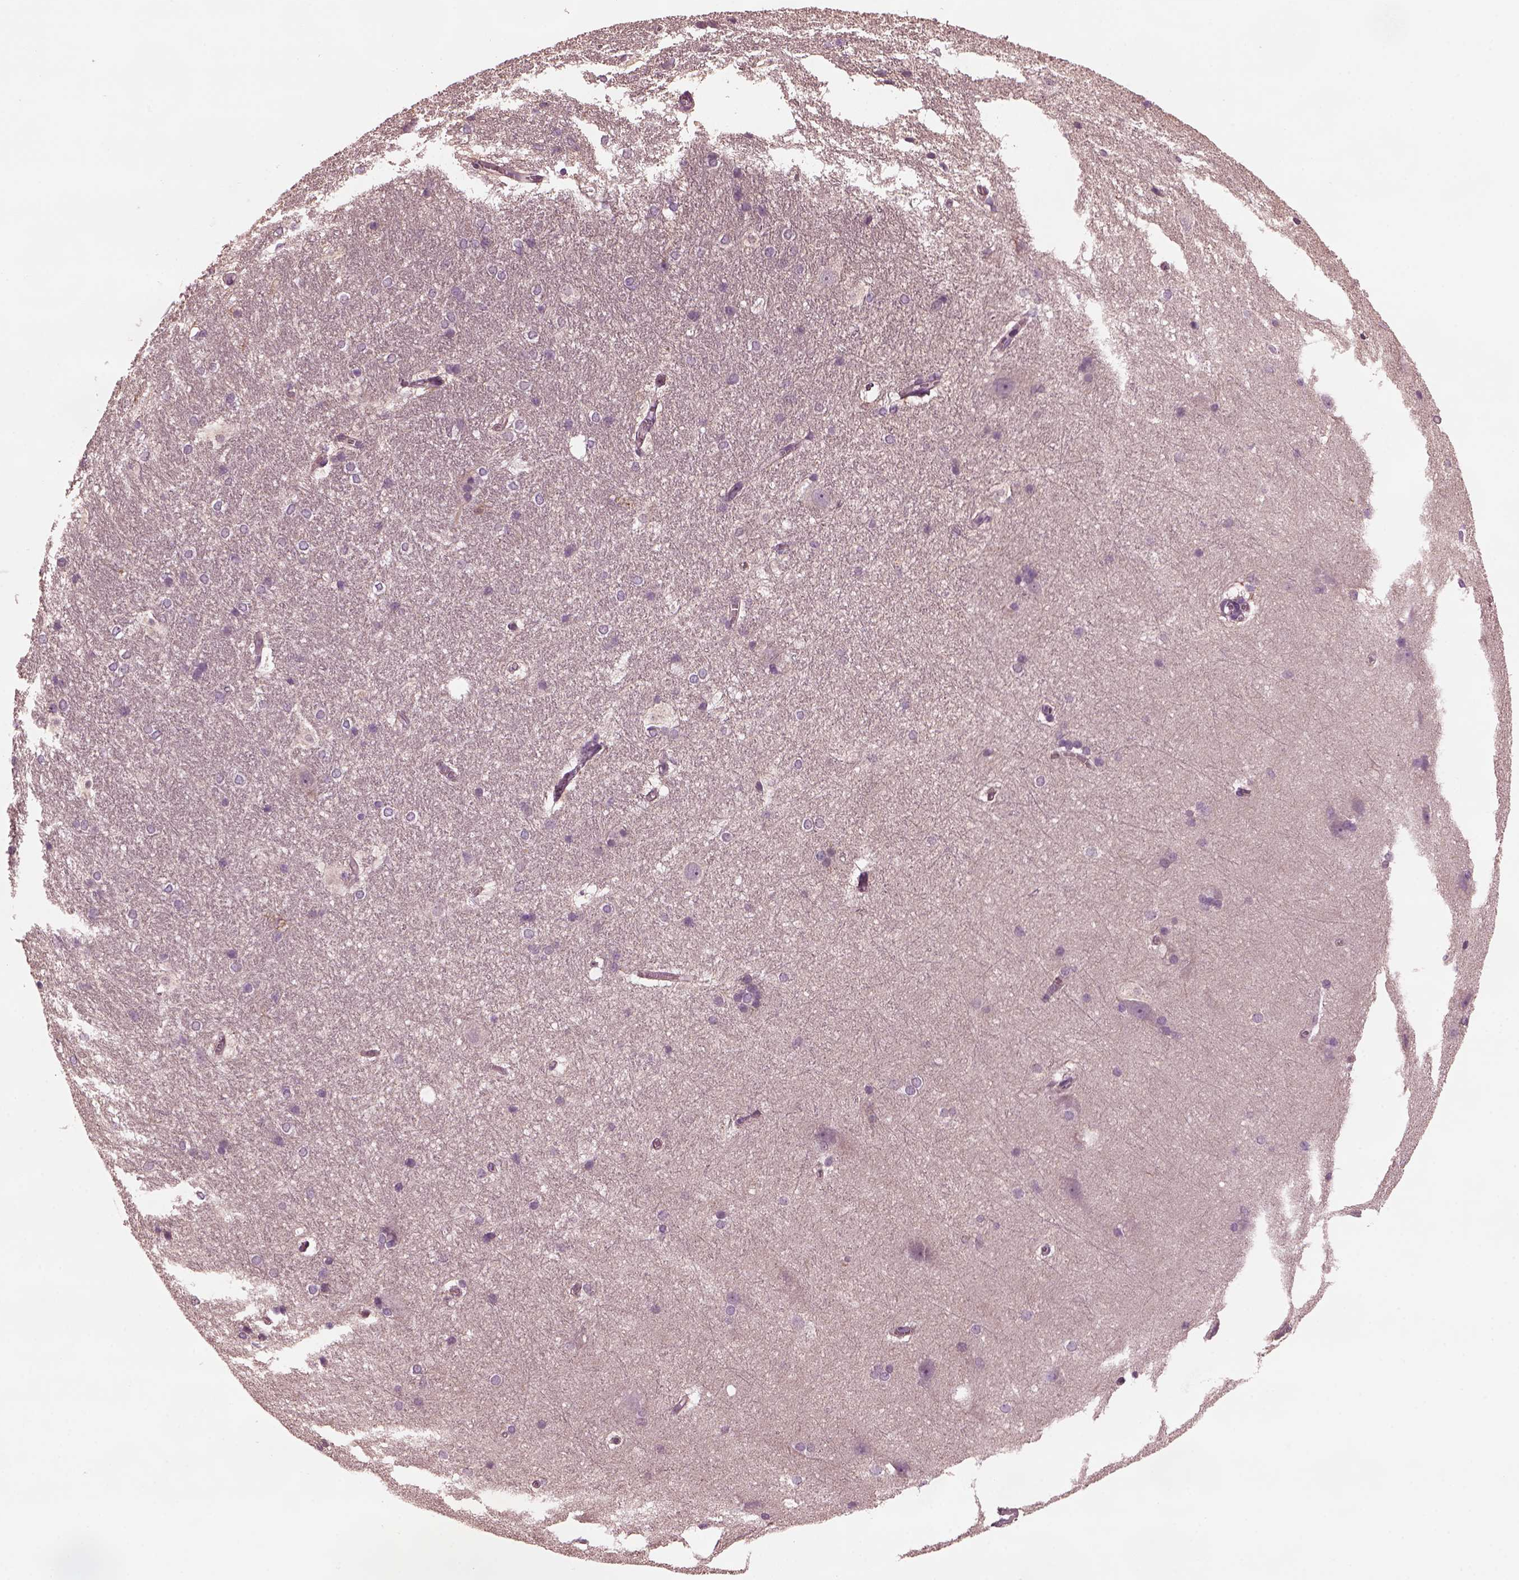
{"staining": {"intensity": "negative", "quantity": "none", "location": "none"}, "tissue": "hippocampus", "cell_type": "Glial cells", "image_type": "normal", "snomed": [{"axis": "morphology", "description": "Normal tissue, NOS"}, {"axis": "topography", "description": "Cerebral cortex"}, {"axis": "topography", "description": "Hippocampus"}], "caption": "Immunohistochemical staining of benign hippocampus demonstrates no significant expression in glial cells.", "gene": "ODAD1", "patient": {"sex": "female", "age": 19}}